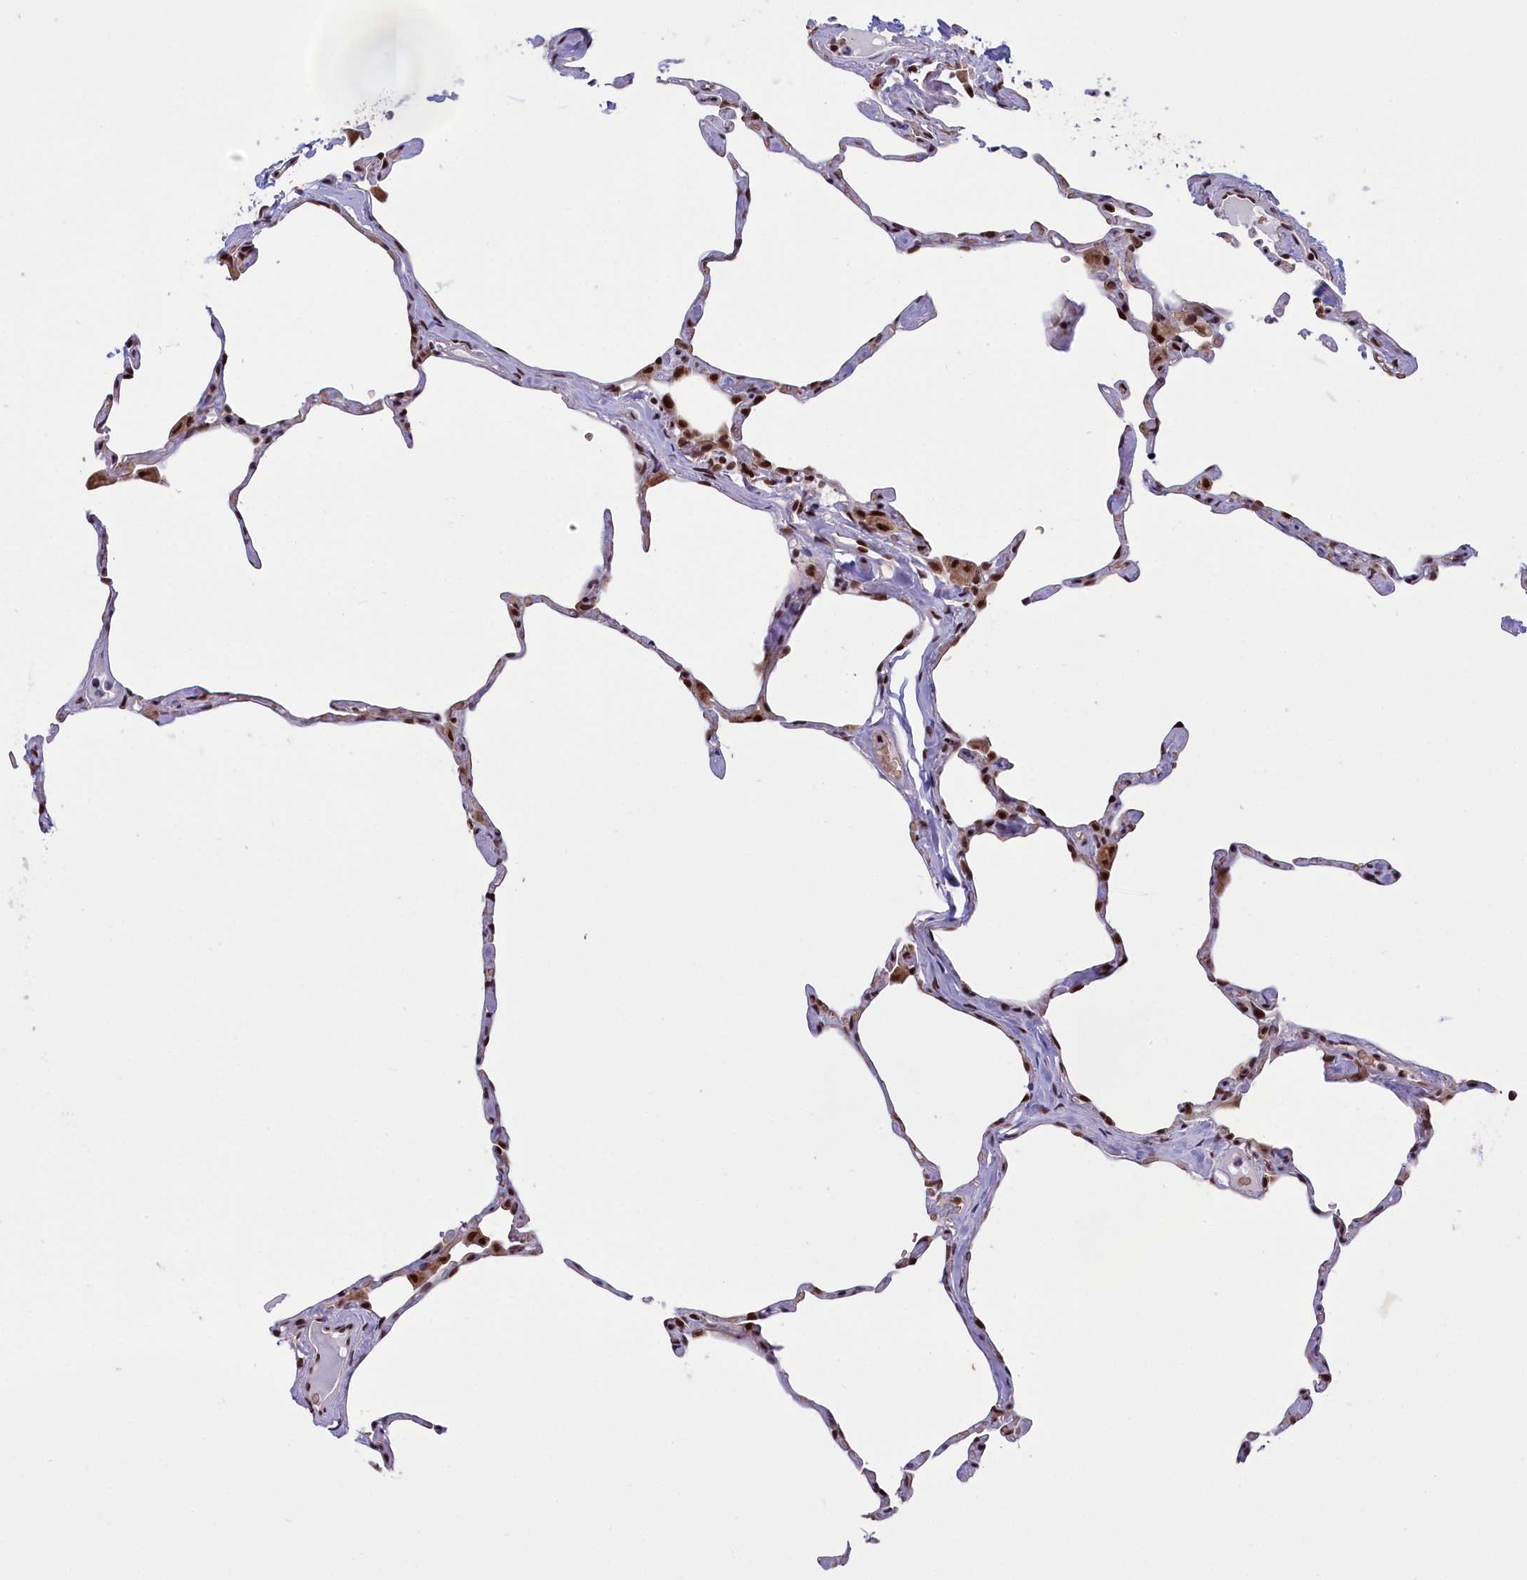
{"staining": {"intensity": "moderate", "quantity": "<25%", "location": "nuclear"}, "tissue": "lung", "cell_type": "Alveolar cells", "image_type": "normal", "snomed": [{"axis": "morphology", "description": "Normal tissue, NOS"}, {"axis": "topography", "description": "Lung"}], "caption": "IHC of benign lung reveals low levels of moderate nuclear expression in approximately <25% of alveolar cells.", "gene": "MPHOSPH8", "patient": {"sex": "male", "age": 65}}